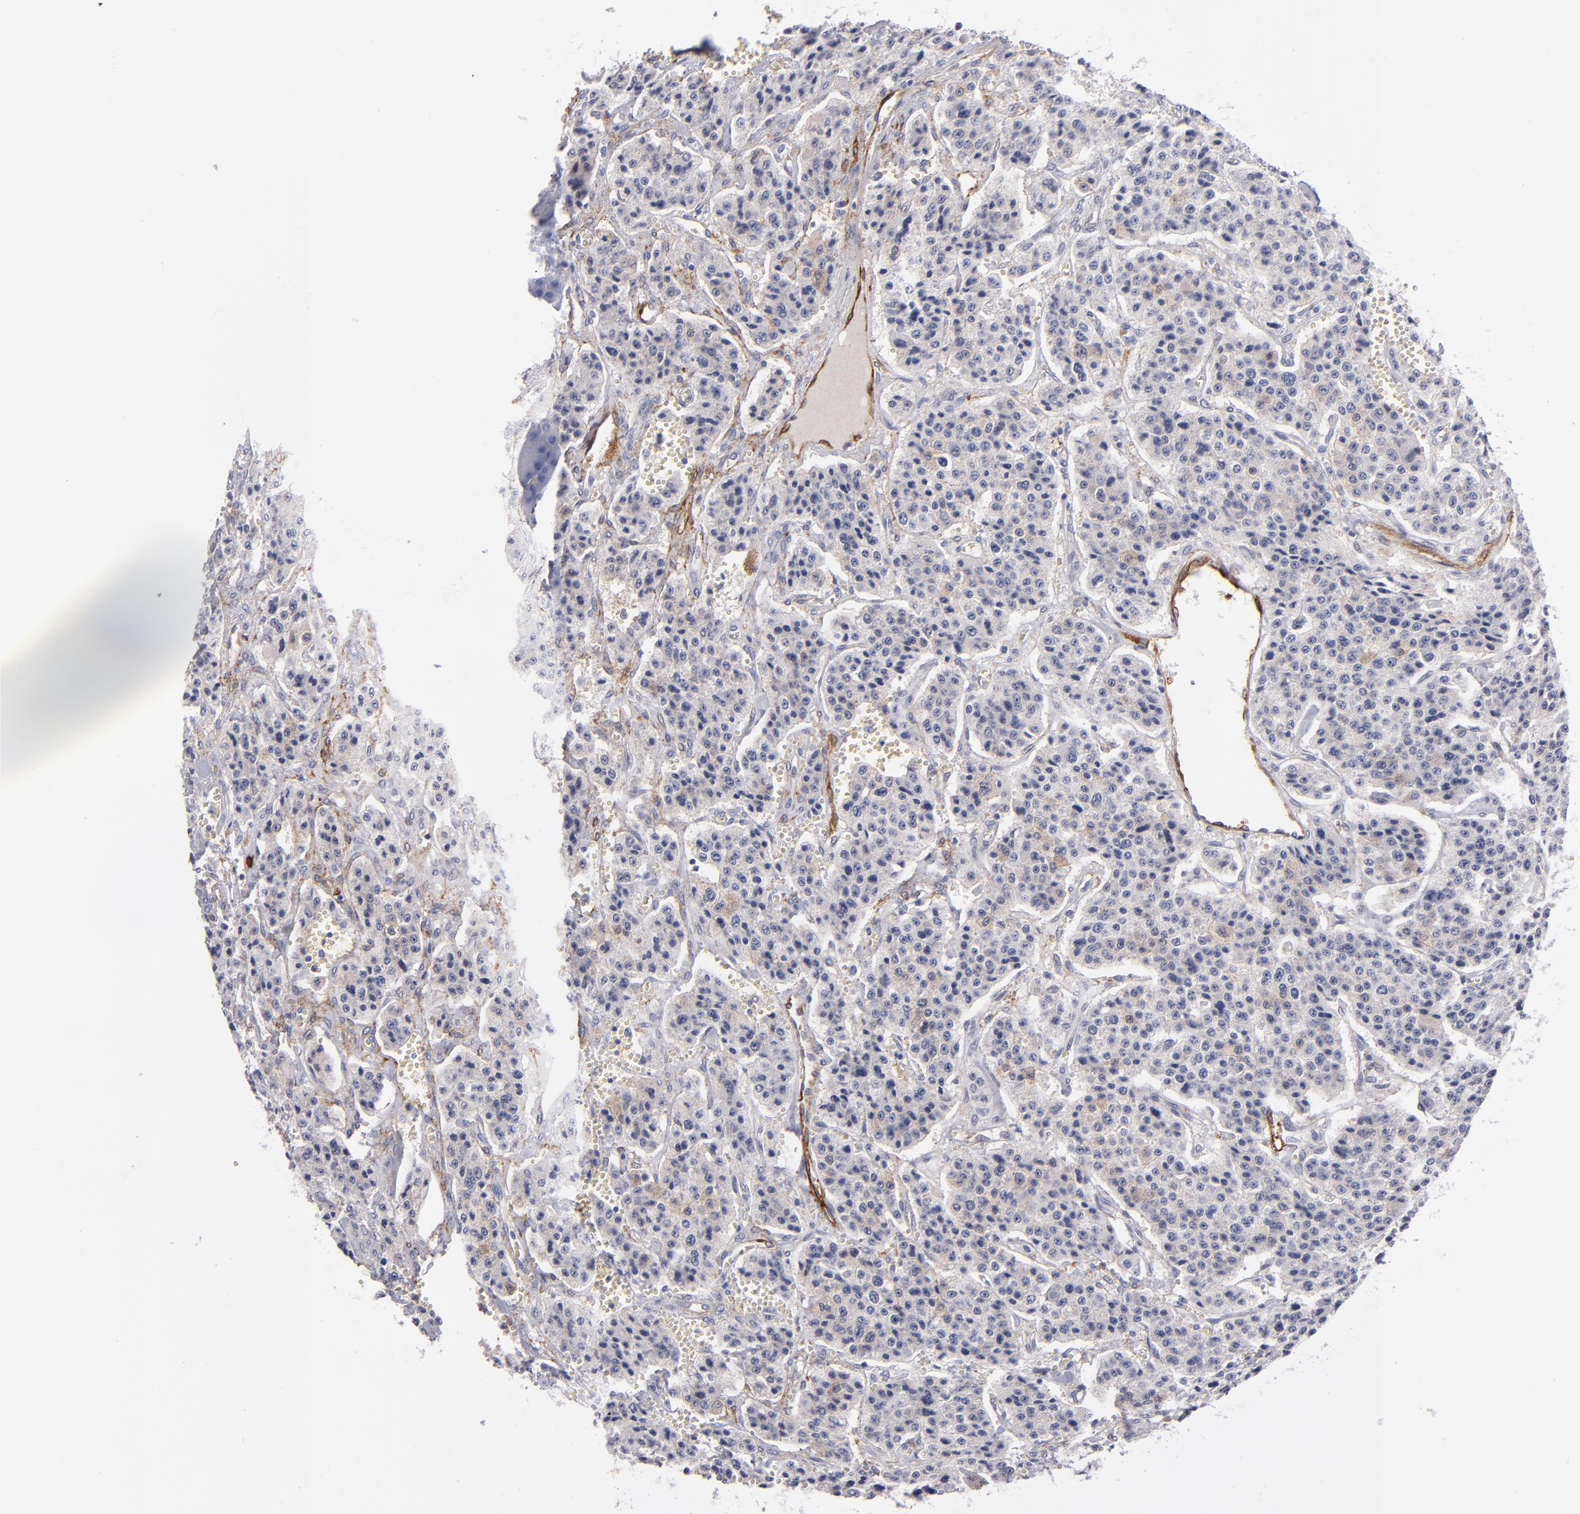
{"staining": {"intensity": "weak", "quantity": "<25%", "location": "cytoplasmic/membranous"}, "tissue": "carcinoid", "cell_type": "Tumor cells", "image_type": "cancer", "snomed": [{"axis": "morphology", "description": "Carcinoid, malignant, NOS"}, {"axis": "topography", "description": "Small intestine"}], "caption": "DAB immunohistochemical staining of human carcinoid (malignant) exhibits no significant staining in tumor cells. (DAB (3,3'-diaminobenzidine) immunohistochemistry, high magnification).", "gene": "AHNAK2", "patient": {"sex": "male", "age": 52}}